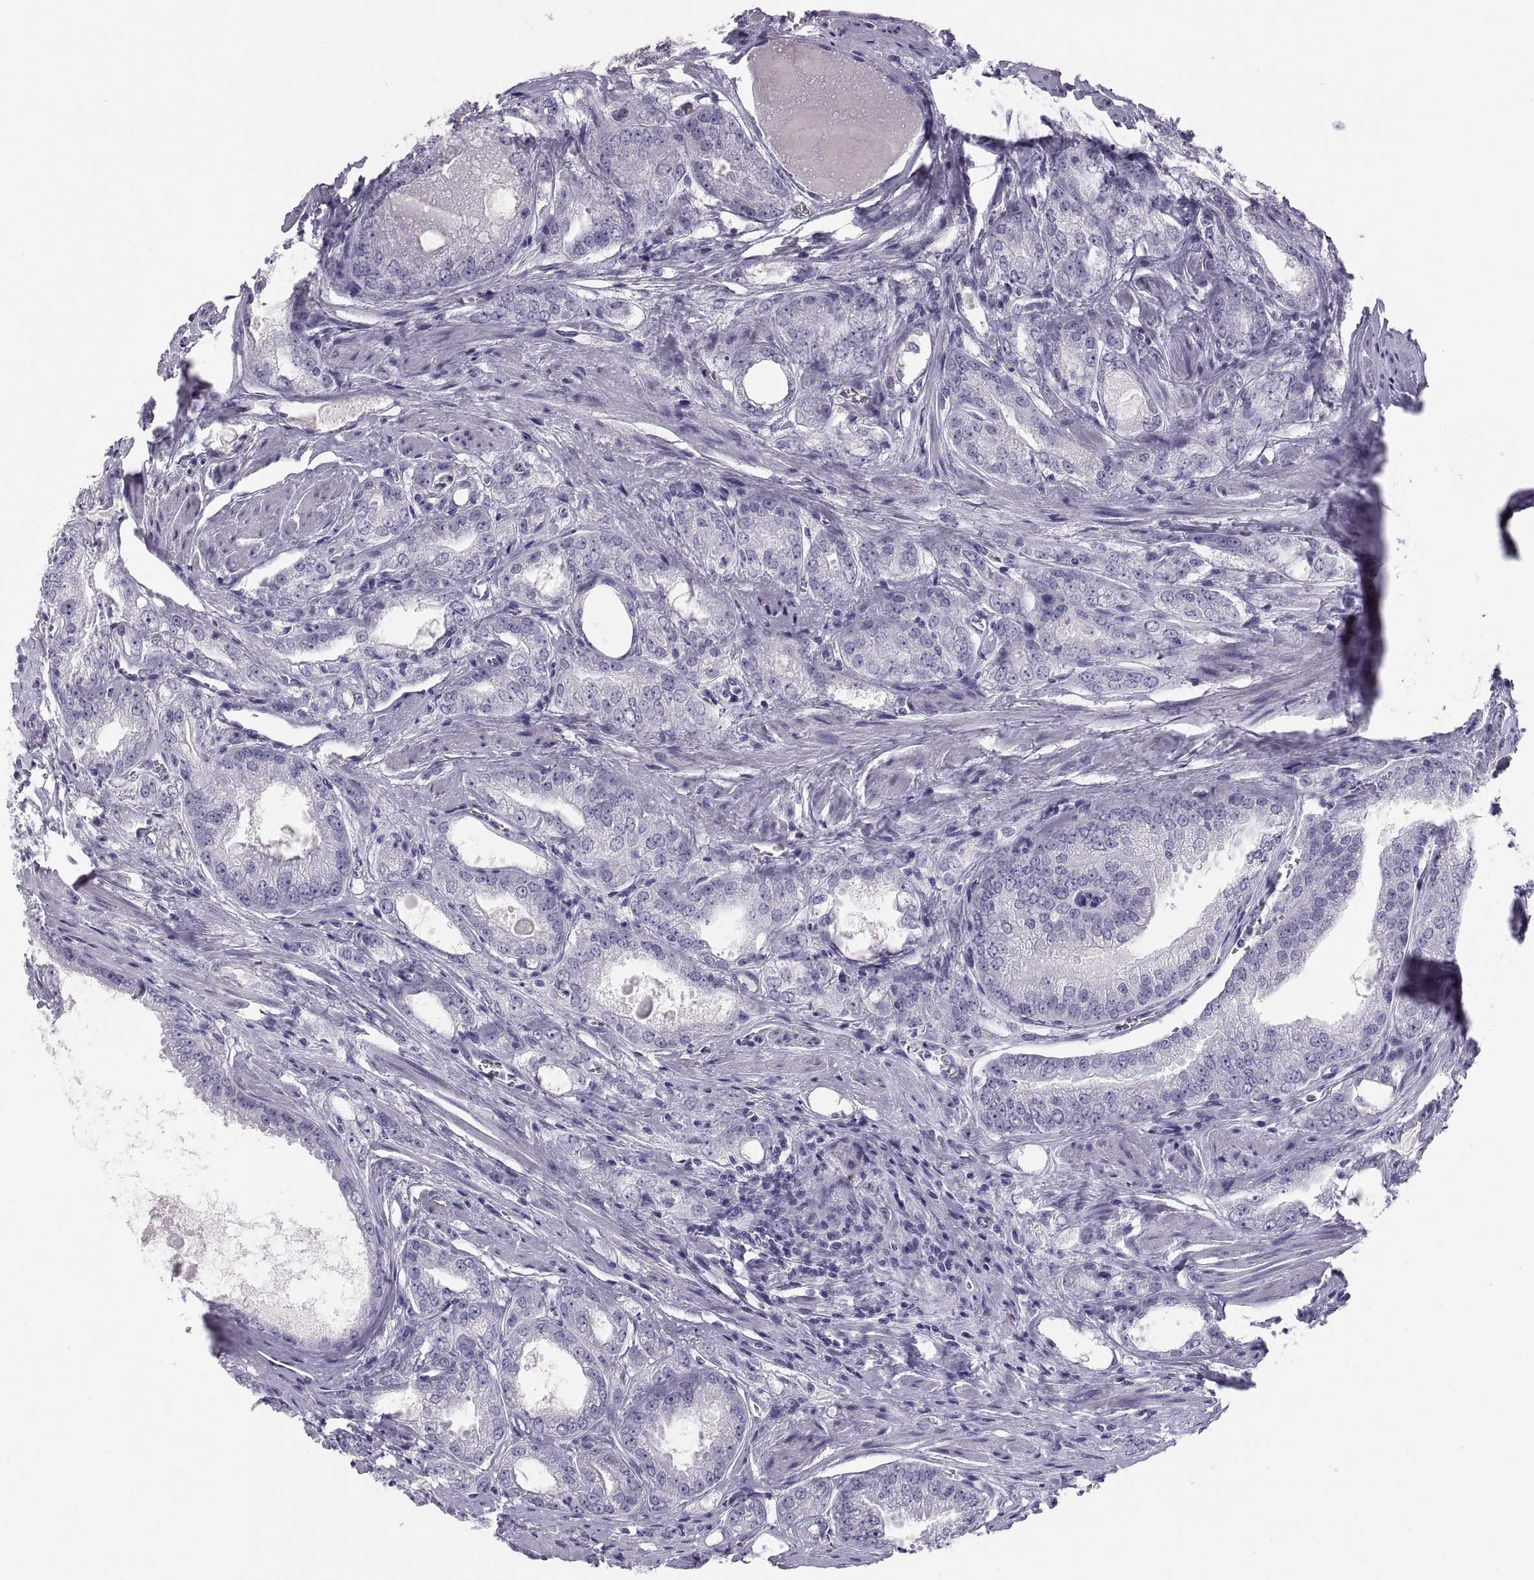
{"staining": {"intensity": "negative", "quantity": "none", "location": "none"}, "tissue": "prostate cancer", "cell_type": "Tumor cells", "image_type": "cancer", "snomed": [{"axis": "morphology", "description": "Adenocarcinoma, NOS"}, {"axis": "morphology", "description": "Adenocarcinoma, High grade"}, {"axis": "topography", "description": "Prostate"}], "caption": "Prostate adenocarcinoma was stained to show a protein in brown. There is no significant positivity in tumor cells.", "gene": "PAX2", "patient": {"sex": "male", "age": 70}}